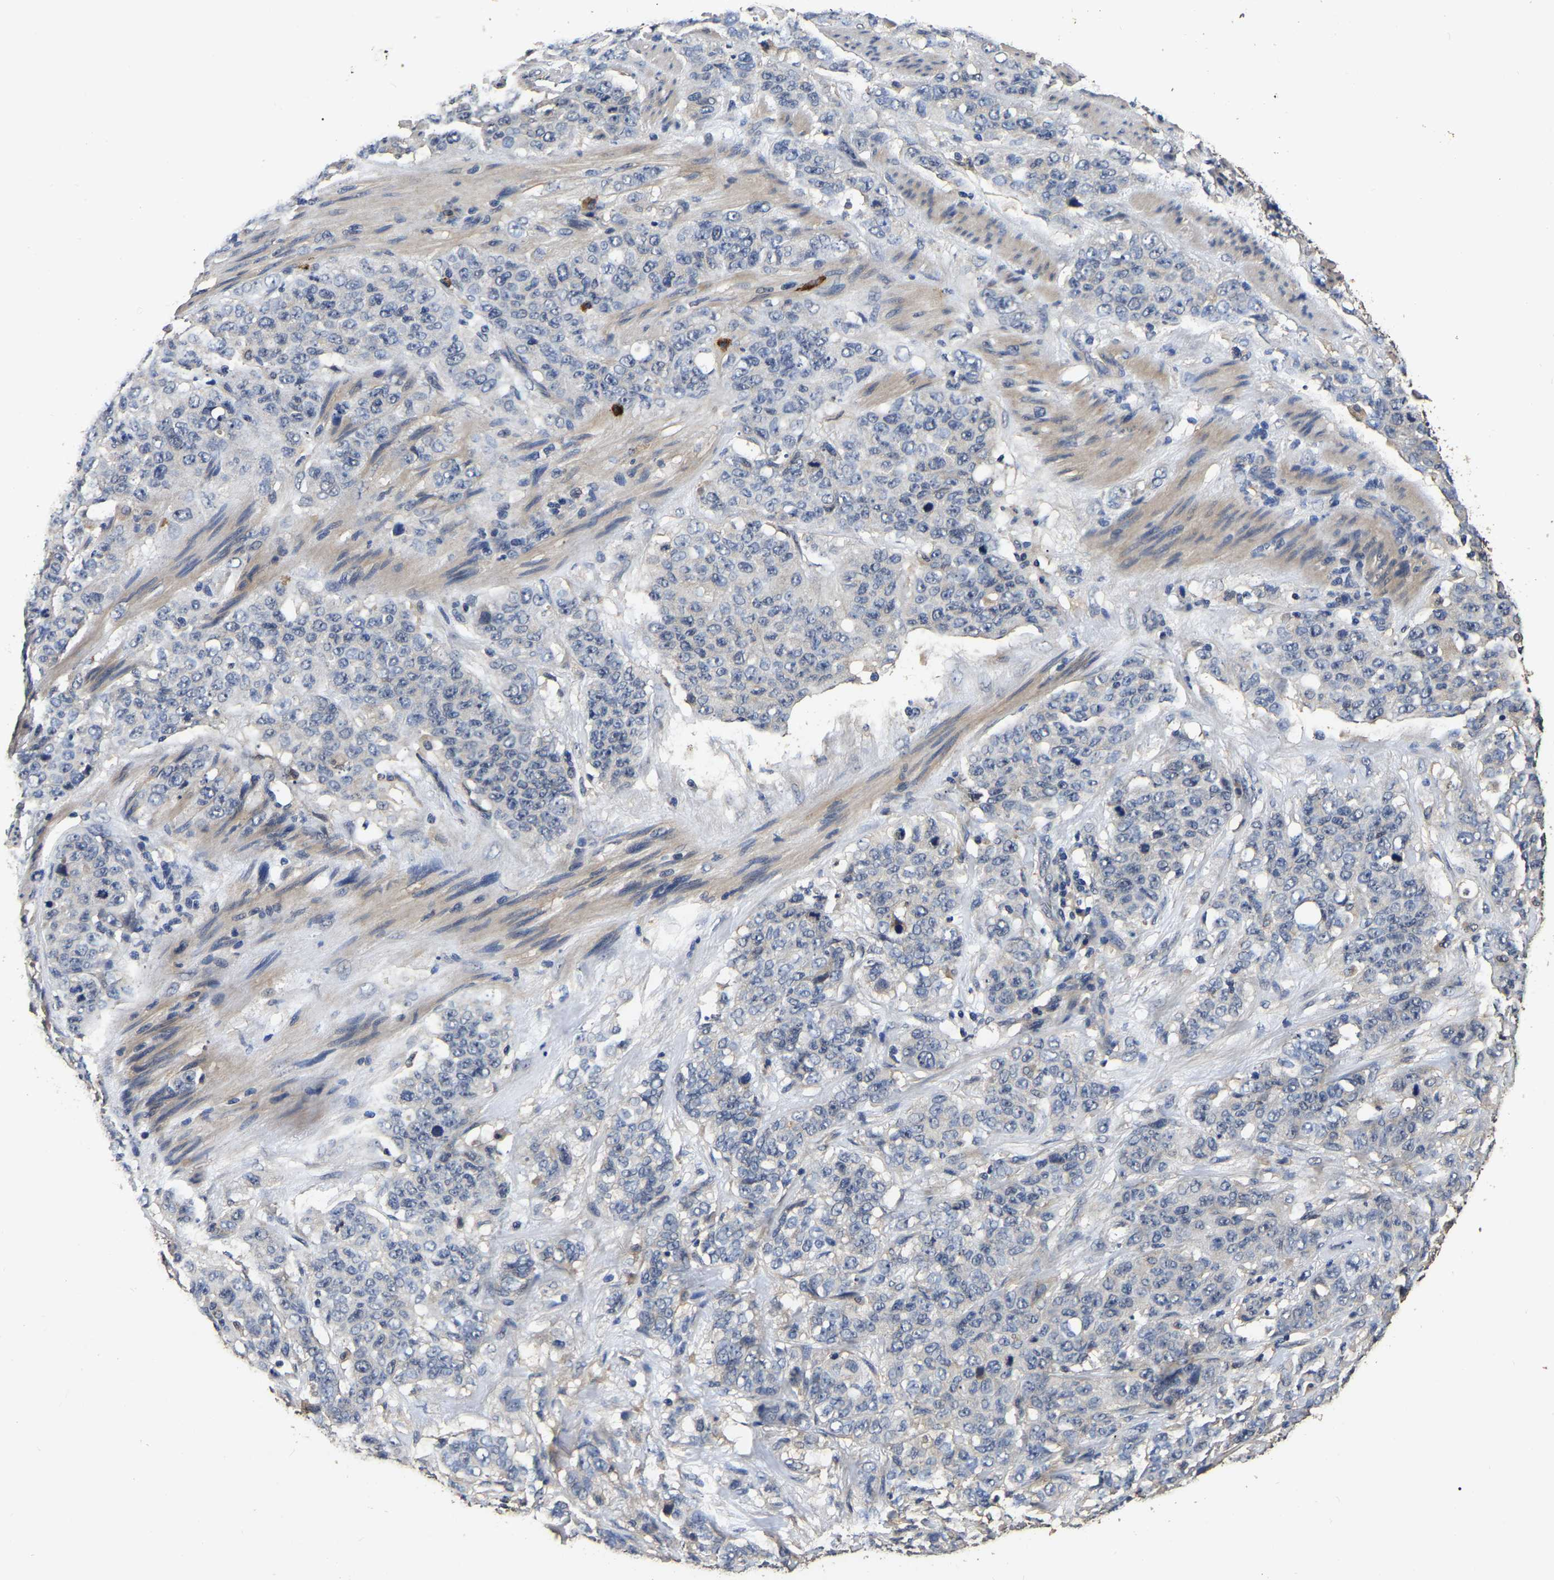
{"staining": {"intensity": "negative", "quantity": "none", "location": "none"}, "tissue": "stomach cancer", "cell_type": "Tumor cells", "image_type": "cancer", "snomed": [{"axis": "morphology", "description": "Adenocarcinoma, NOS"}, {"axis": "topography", "description": "Stomach"}], "caption": "Tumor cells show no significant positivity in stomach cancer (adenocarcinoma).", "gene": "STK32C", "patient": {"sex": "male", "age": 48}}